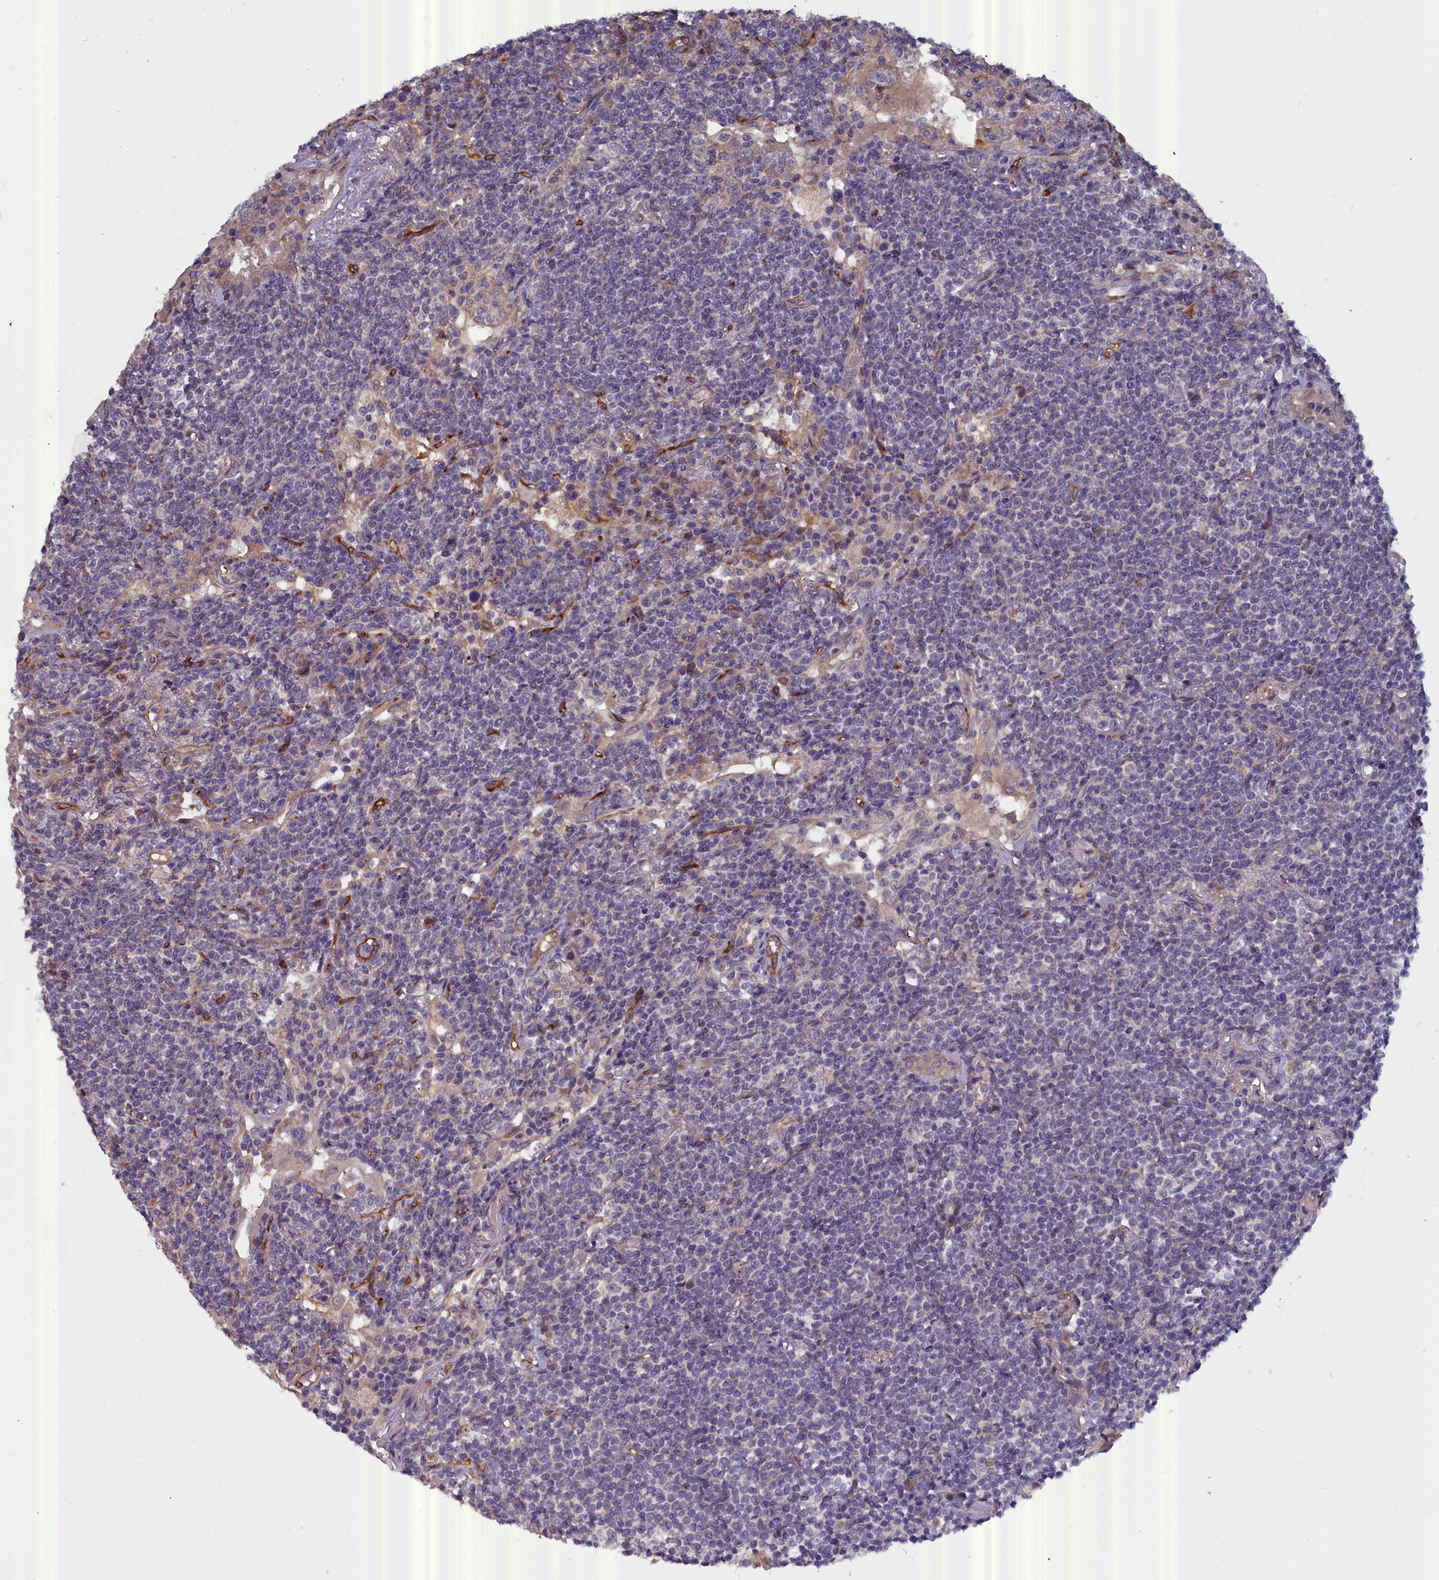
{"staining": {"intensity": "negative", "quantity": "none", "location": "none"}, "tissue": "lymphoma", "cell_type": "Tumor cells", "image_type": "cancer", "snomed": [{"axis": "morphology", "description": "Malignant lymphoma, non-Hodgkin's type, Low grade"}, {"axis": "topography", "description": "Lung"}], "caption": "Immunohistochemical staining of human lymphoma displays no significant staining in tumor cells. The staining is performed using DAB (3,3'-diaminobenzidine) brown chromogen with nuclei counter-stained in using hematoxylin.", "gene": "RDX", "patient": {"sex": "female", "age": 71}}